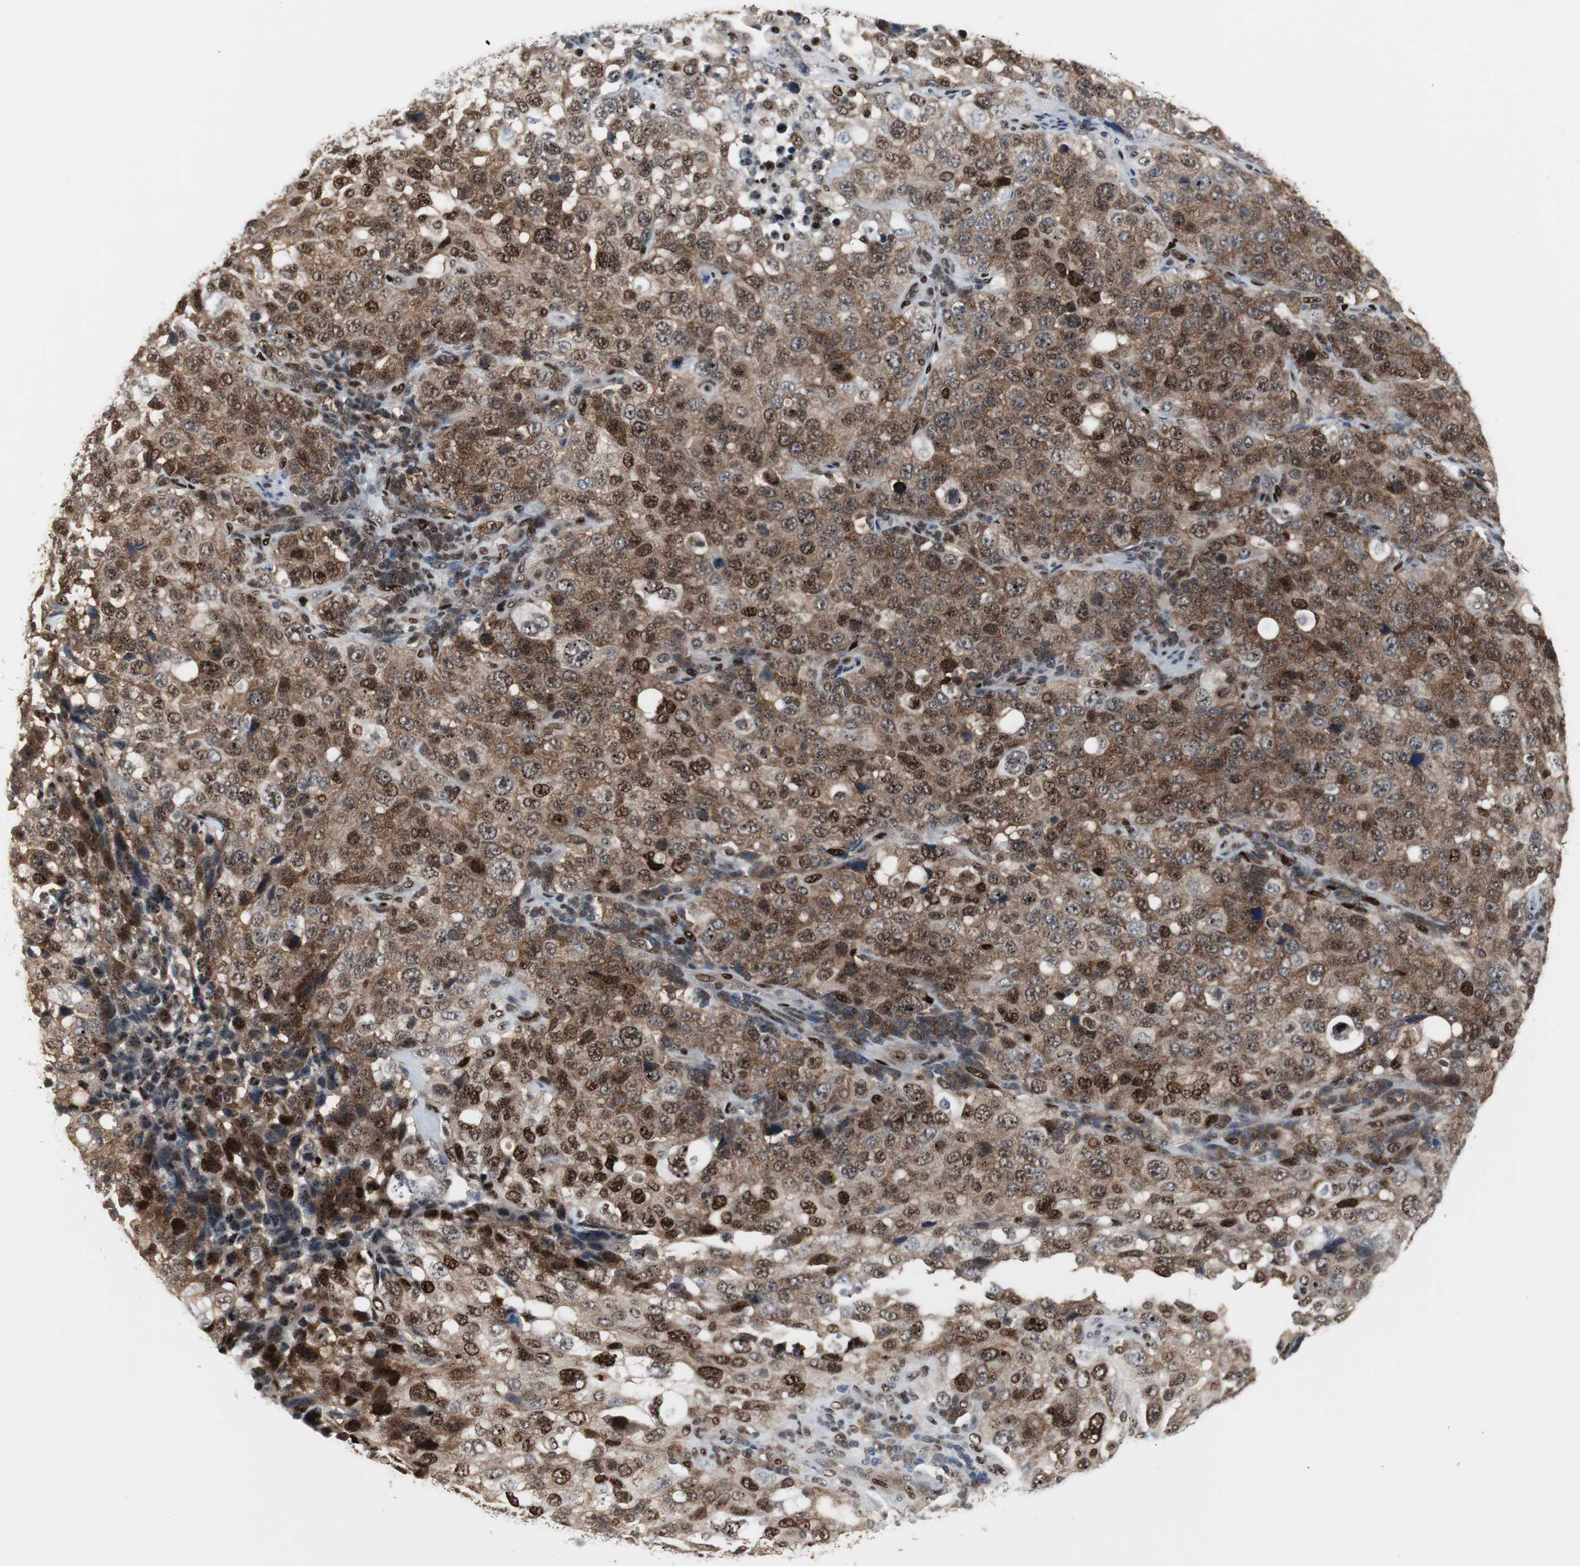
{"staining": {"intensity": "strong", "quantity": ">75%", "location": "cytoplasmic/membranous,nuclear"}, "tissue": "stomach cancer", "cell_type": "Tumor cells", "image_type": "cancer", "snomed": [{"axis": "morphology", "description": "Normal tissue, NOS"}, {"axis": "morphology", "description": "Adenocarcinoma, NOS"}, {"axis": "topography", "description": "Stomach"}], "caption": "Protein staining by IHC shows strong cytoplasmic/membranous and nuclear expression in approximately >75% of tumor cells in stomach cancer. (DAB IHC with brightfield microscopy, high magnification).", "gene": "GRK2", "patient": {"sex": "male", "age": 48}}